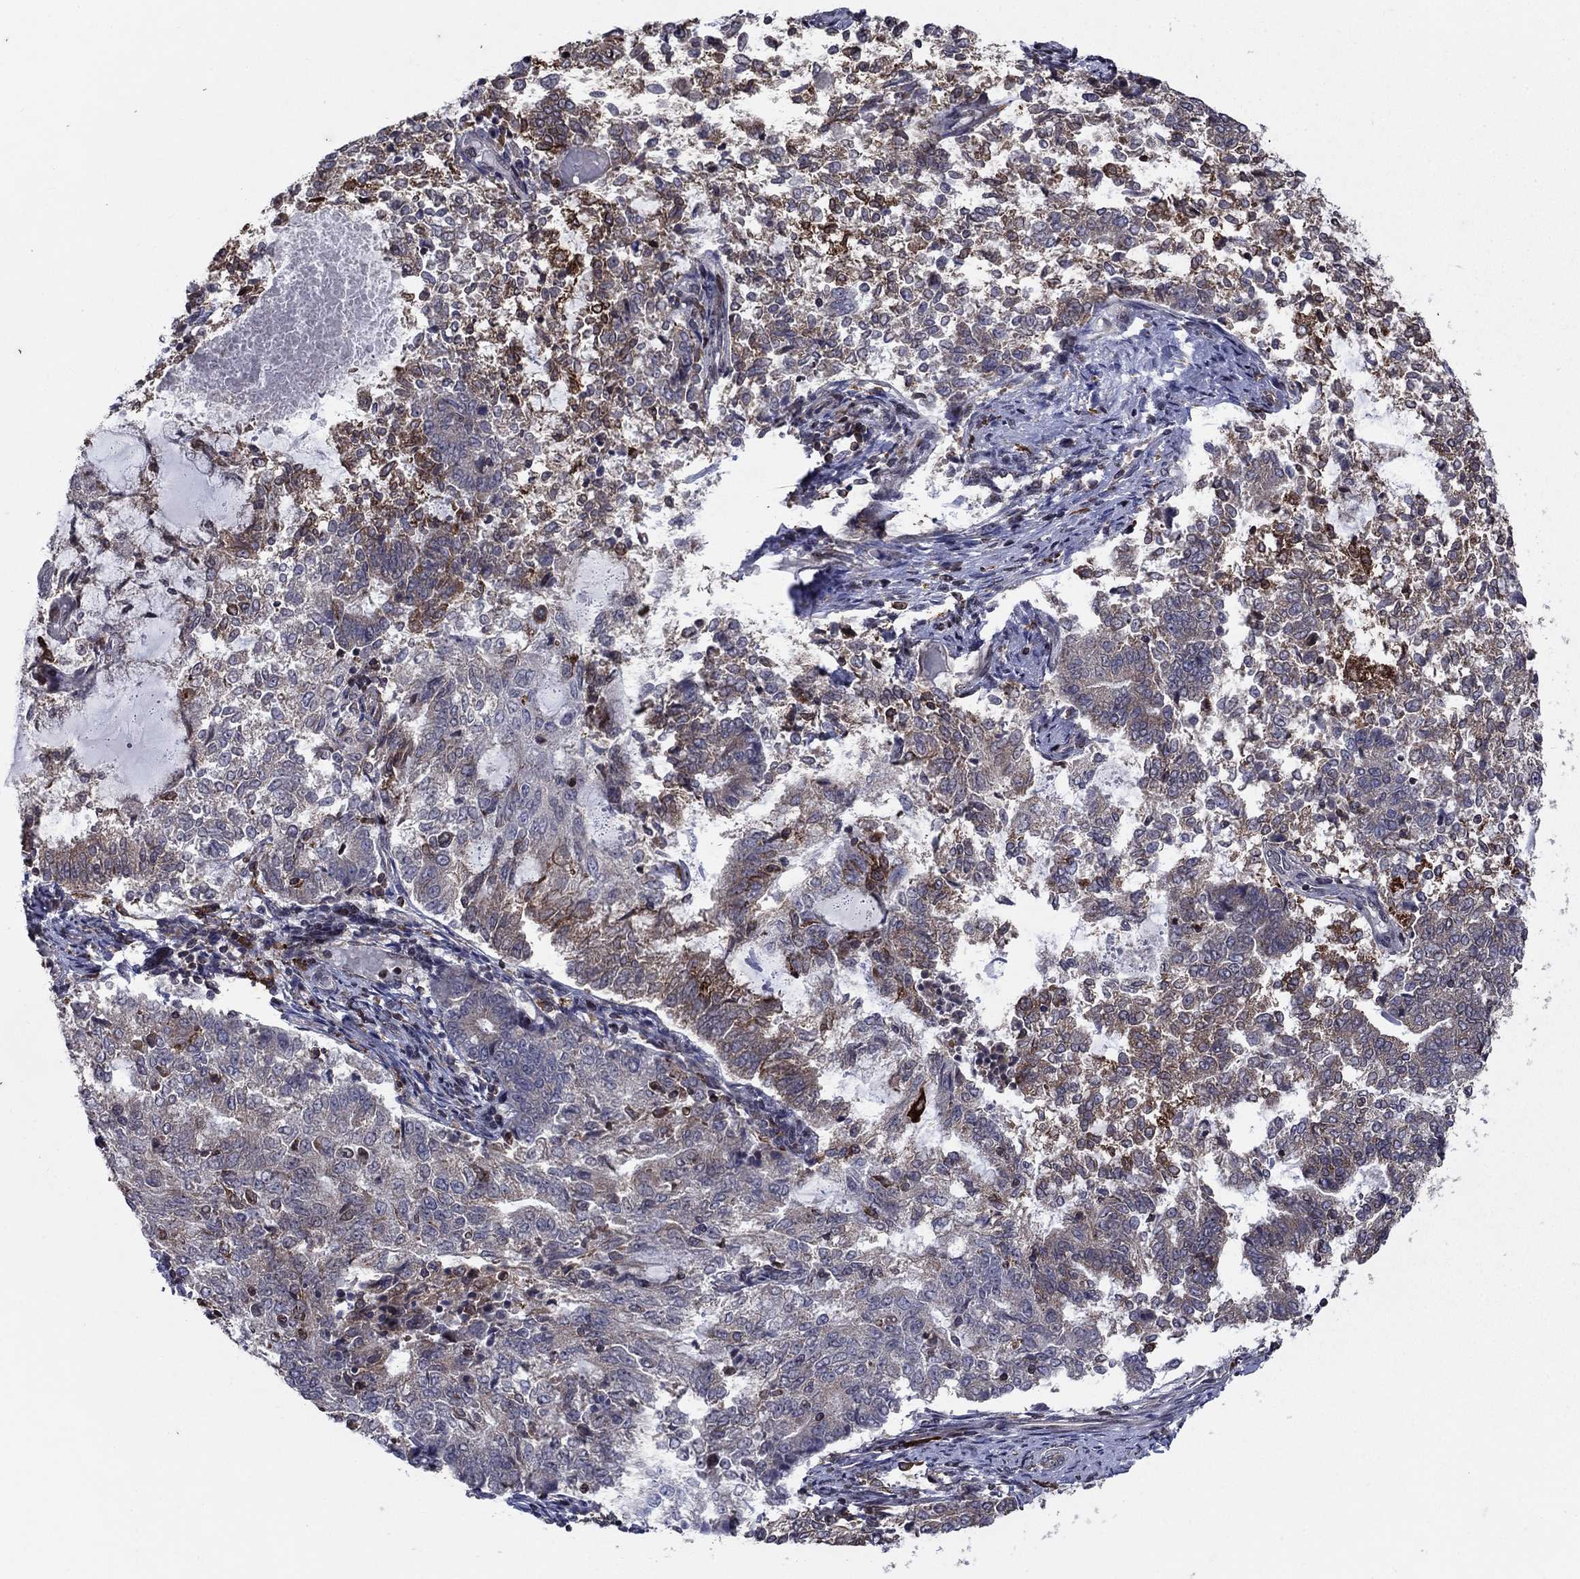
{"staining": {"intensity": "moderate", "quantity": "<25%", "location": "cytoplasmic/membranous"}, "tissue": "endometrial cancer", "cell_type": "Tumor cells", "image_type": "cancer", "snomed": [{"axis": "morphology", "description": "Adenocarcinoma, NOS"}, {"axis": "topography", "description": "Endometrium"}], "caption": "Protein staining exhibits moderate cytoplasmic/membranous staining in about <25% of tumor cells in adenocarcinoma (endometrial).", "gene": "DHRS7", "patient": {"sex": "female", "age": 65}}